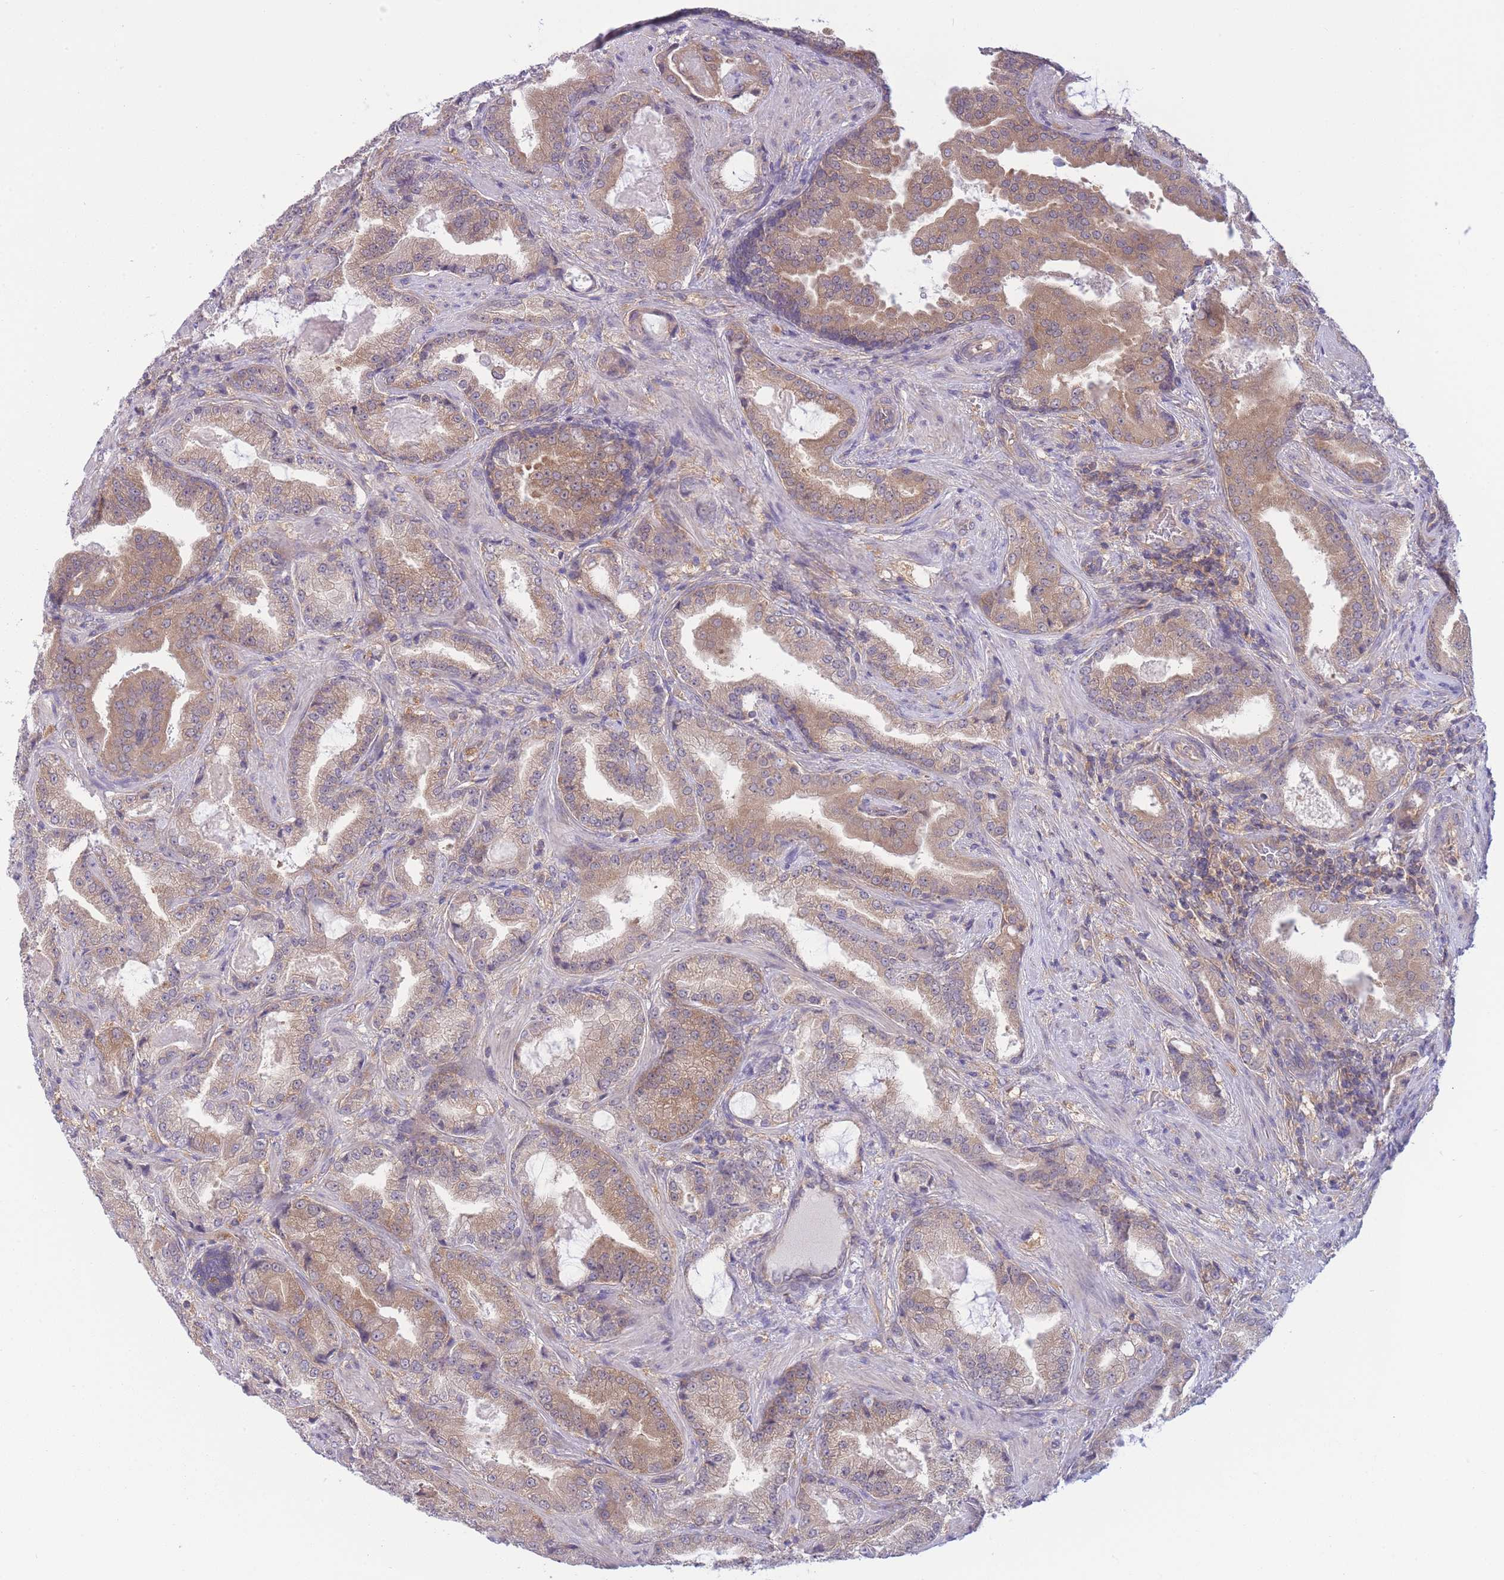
{"staining": {"intensity": "moderate", "quantity": ">75%", "location": "cytoplasmic/membranous"}, "tissue": "prostate cancer", "cell_type": "Tumor cells", "image_type": "cancer", "snomed": [{"axis": "morphology", "description": "Adenocarcinoma, High grade"}, {"axis": "topography", "description": "Prostate"}], "caption": "This photomicrograph demonstrates prostate cancer stained with IHC to label a protein in brown. The cytoplasmic/membranous of tumor cells show moderate positivity for the protein. Nuclei are counter-stained blue.", "gene": "PFDN6", "patient": {"sex": "male", "age": 68}}